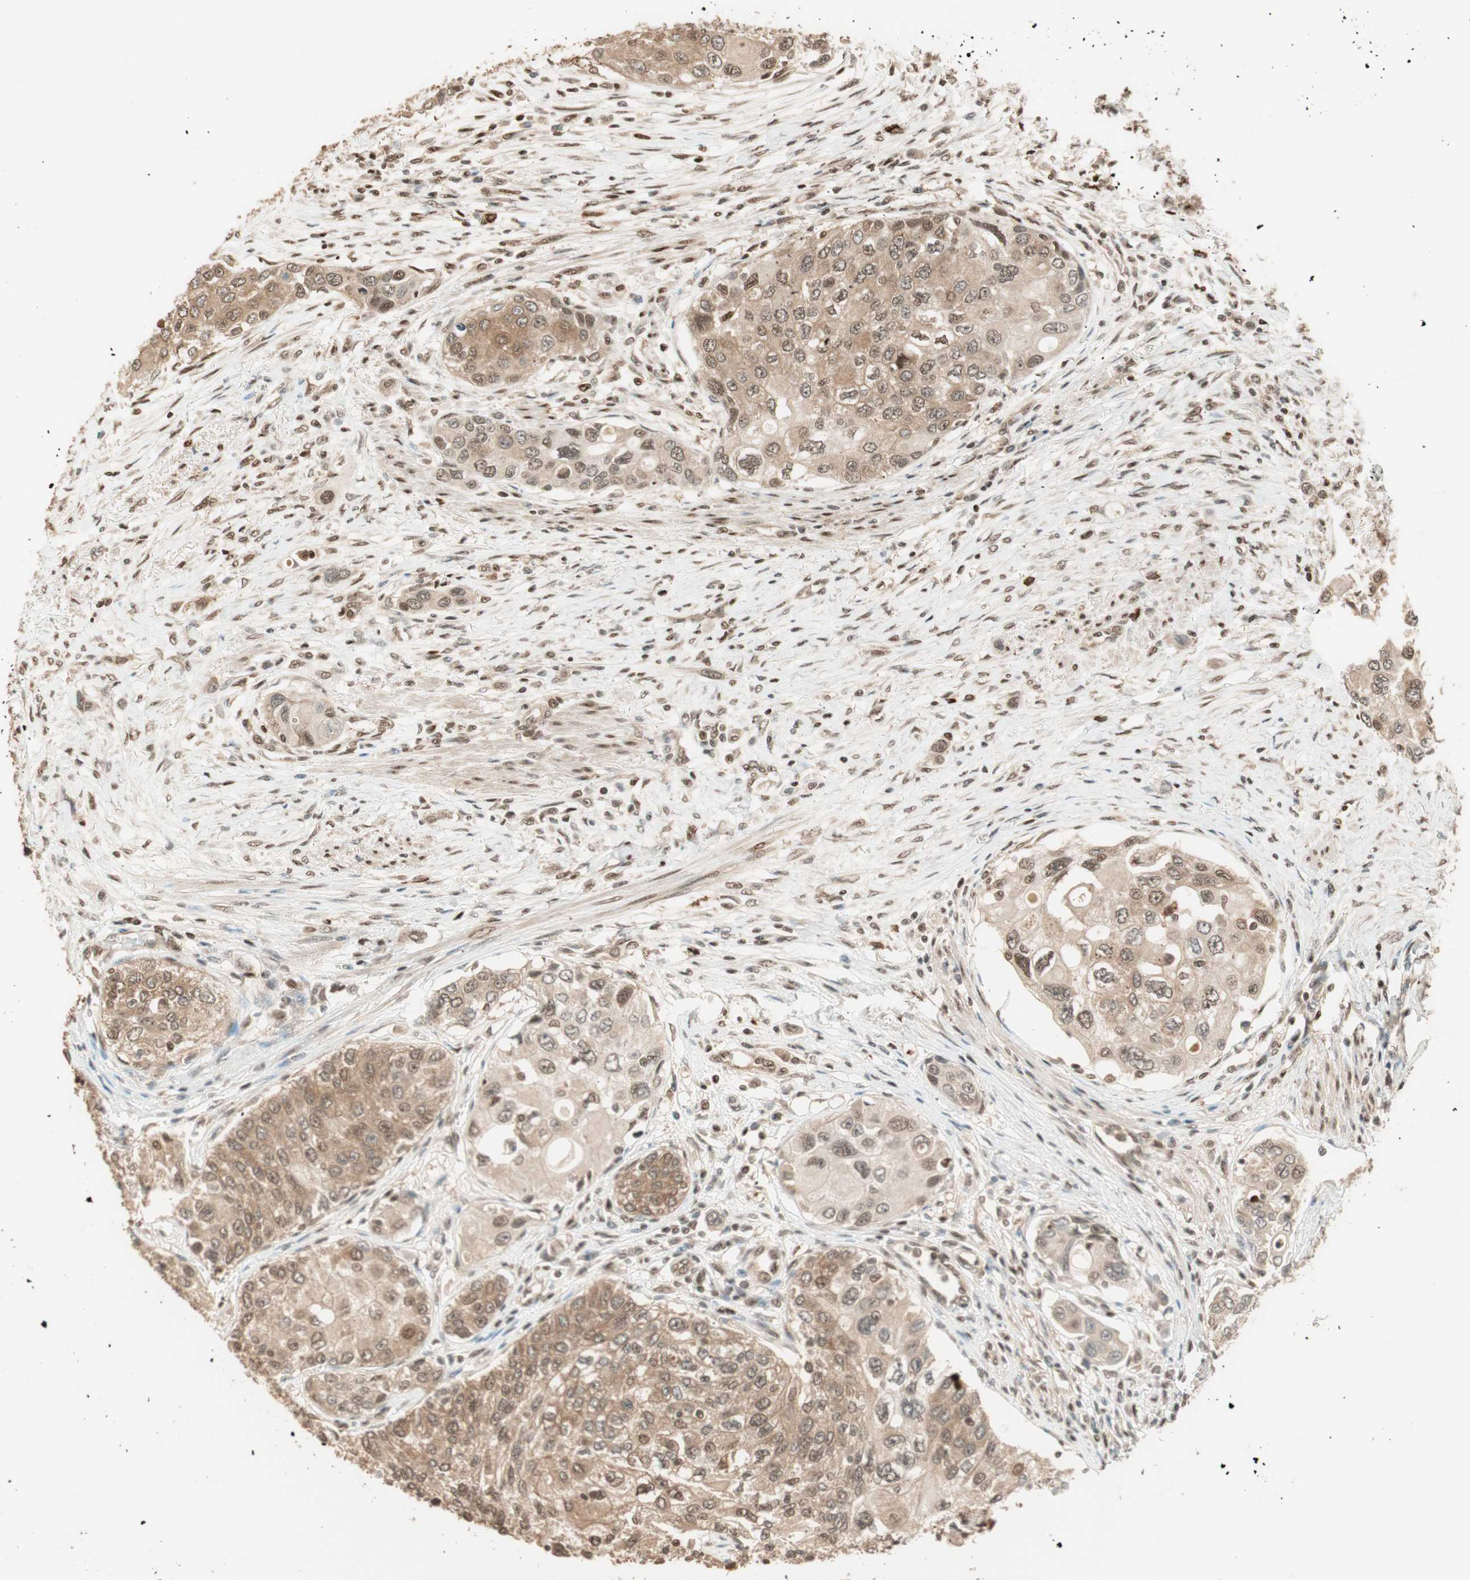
{"staining": {"intensity": "moderate", "quantity": ">75%", "location": "cytoplasmic/membranous,nuclear"}, "tissue": "urothelial cancer", "cell_type": "Tumor cells", "image_type": "cancer", "snomed": [{"axis": "morphology", "description": "Urothelial carcinoma, High grade"}, {"axis": "topography", "description": "Urinary bladder"}], "caption": "Protein analysis of urothelial cancer tissue exhibits moderate cytoplasmic/membranous and nuclear expression in approximately >75% of tumor cells. The protein is stained brown, and the nuclei are stained in blue (DAB IHC with brightfield microscopy, high magnification).", "gene": "ZNF443", "patient": {"sex": "female", "age": 56}}